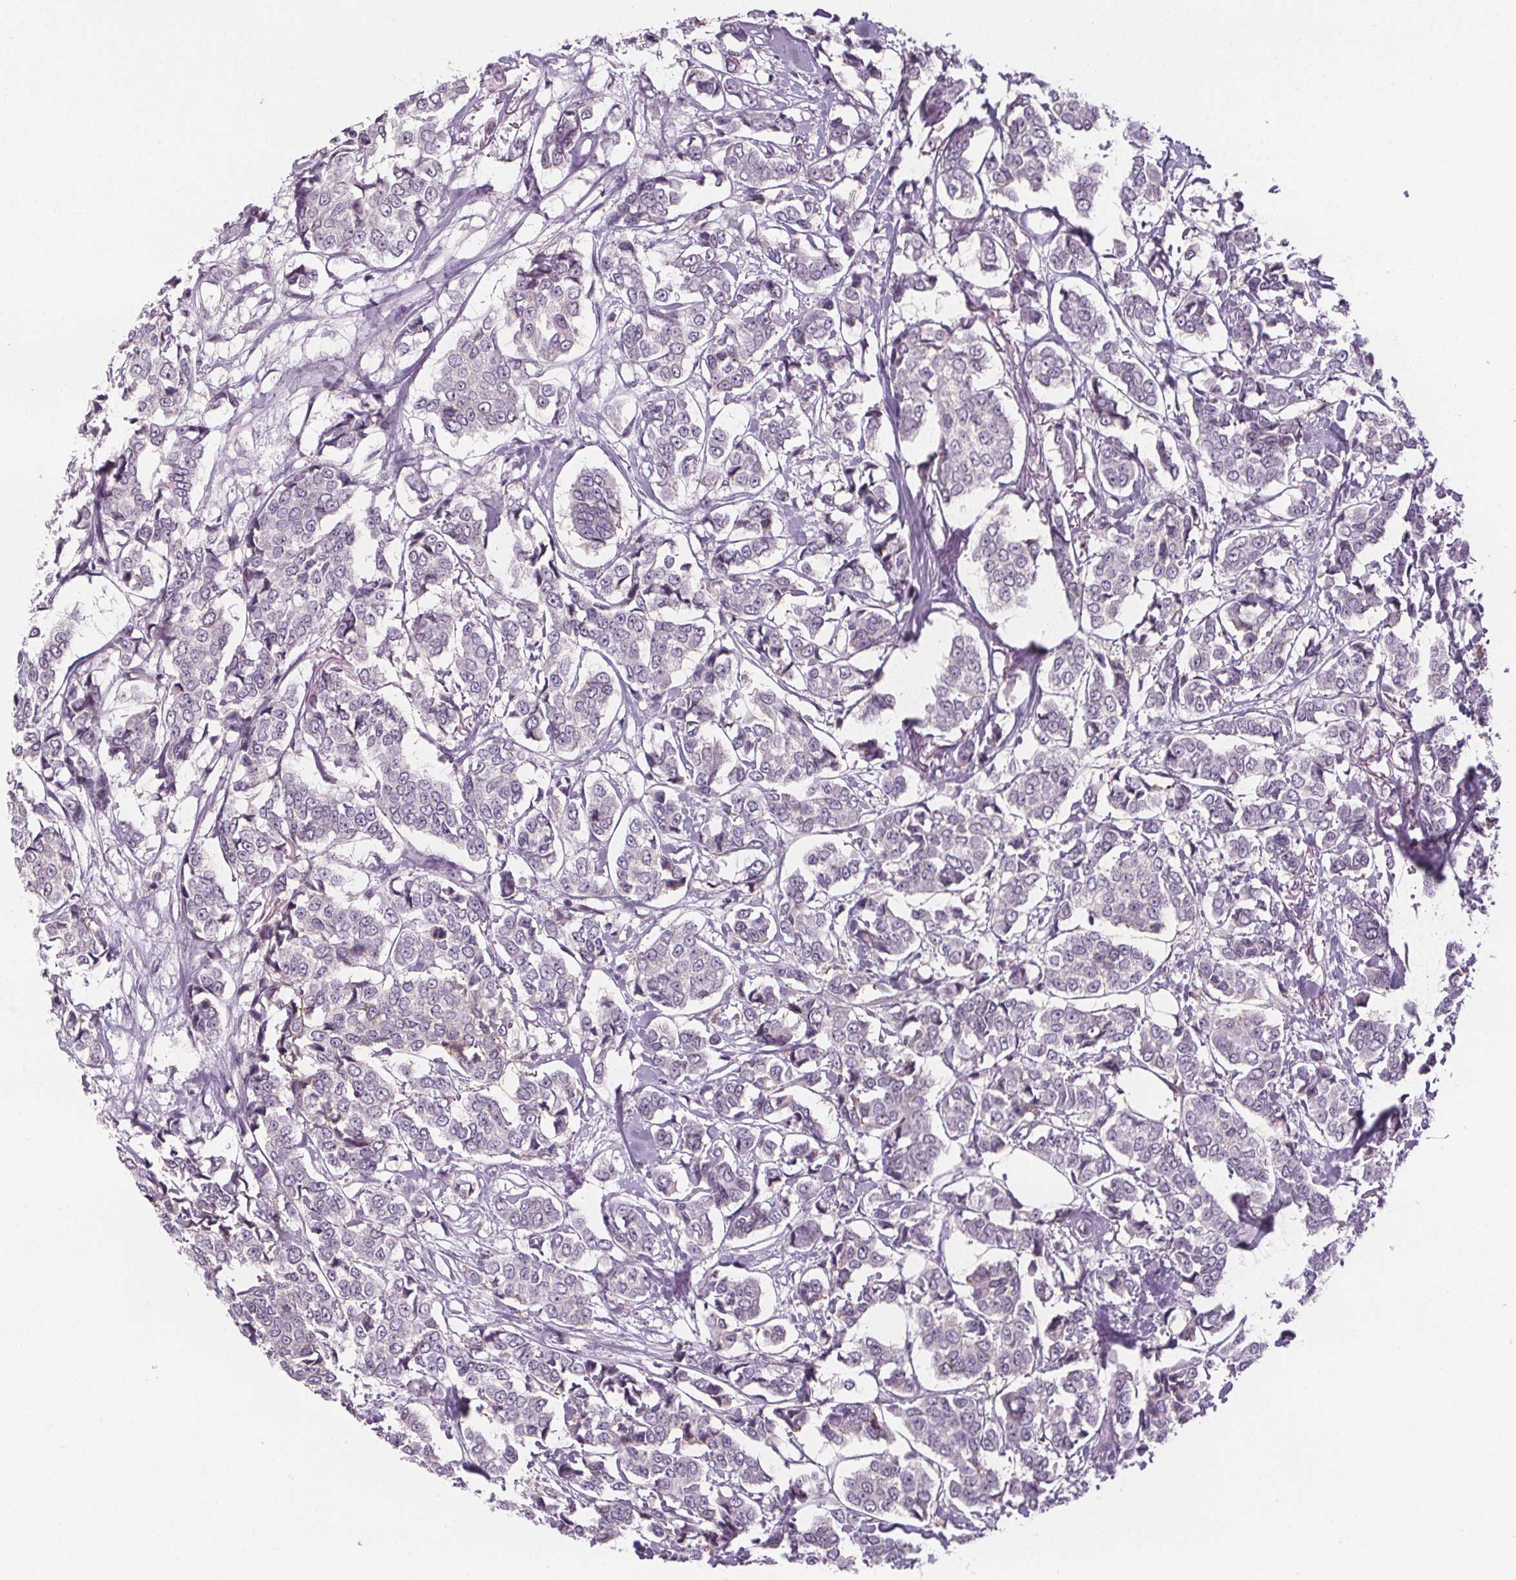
{"staining": {"intensity": "negative", "quantity": "none", "location": "none"}, "tissue": "breast cancer", "cell_type": "Tumor cells", "image_type": "cancer", "snomed": [{"axis": "morphology", "description": "Duct carcinoma"}, {"axis": "topography", "description": "Breast"}], "caption": "DAB immunohistochemical staining of human breast cancer demonstrates no significant staining in tumor cells. (DAB (3,3'-diaminobenzidine) immunohistochemistry (IHC) with hematoxylin counter stain).", "gene": "ATP1A1", "patient": {"sex": "female", "age": 94}}